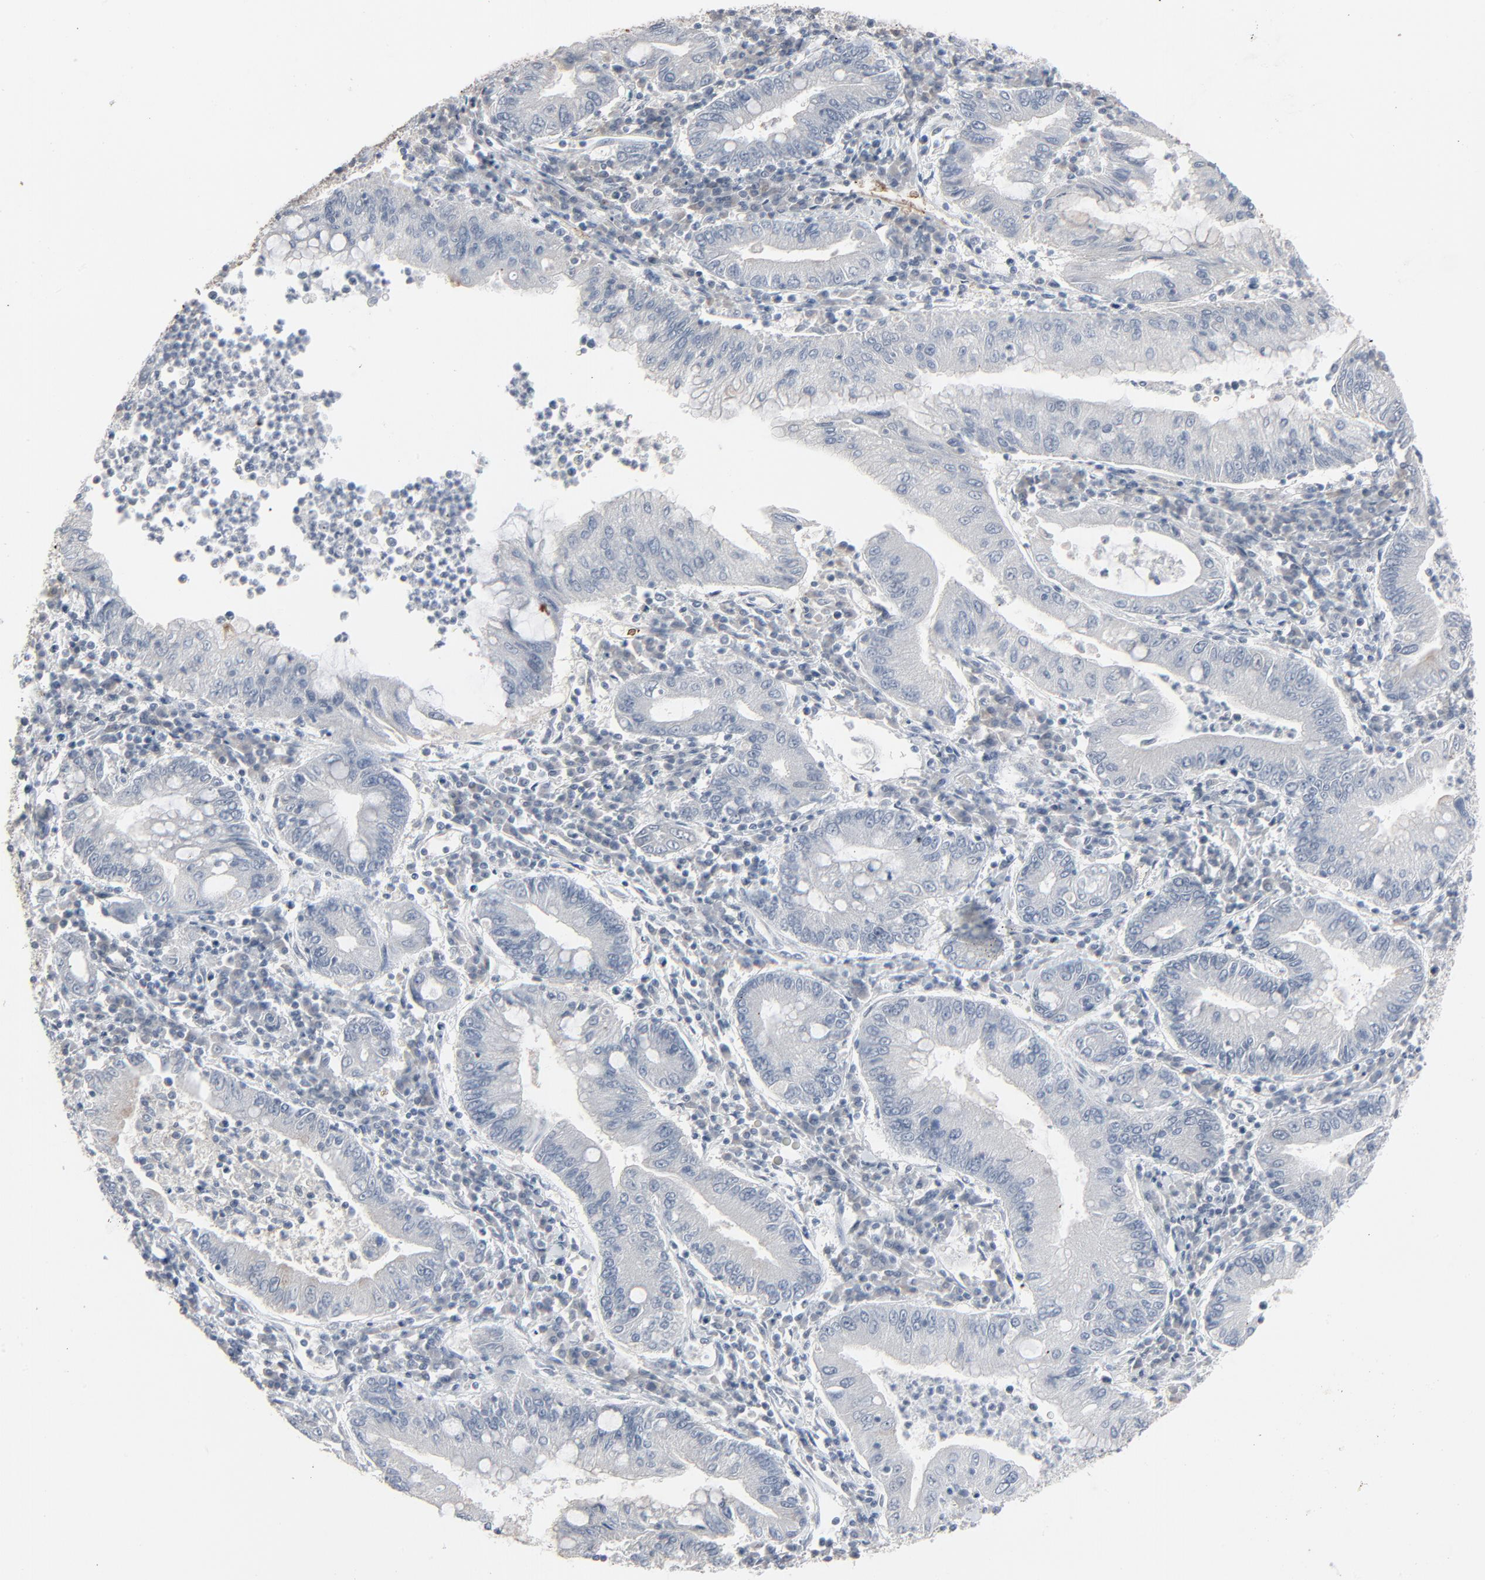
{"staining": {"intensity": "negative", "quantity": "none", "location": "none"}, "tissue": "stomach cancer", "cell_type": "Tumor cells", "image_type": "cancer", "snomed": [{"axis": "morphology", "description": "Normal tissue, NOS"}, {"axis": "morphology", "description": "Adenocarcinoma, NOS"}, {"axis": "topography", "description": "Esophagus"}, {"axis": "topography", "description": "Stomach, upper"}, {"axis": "topography", "description": "Peripheral nerve tissue"}], "caption": "Stomach cancer was stained to show a protein in brown. There is no significant staining in tumor cells.", "gene": "SAGE1", "patient": {"sex": "male", "age": 62}}